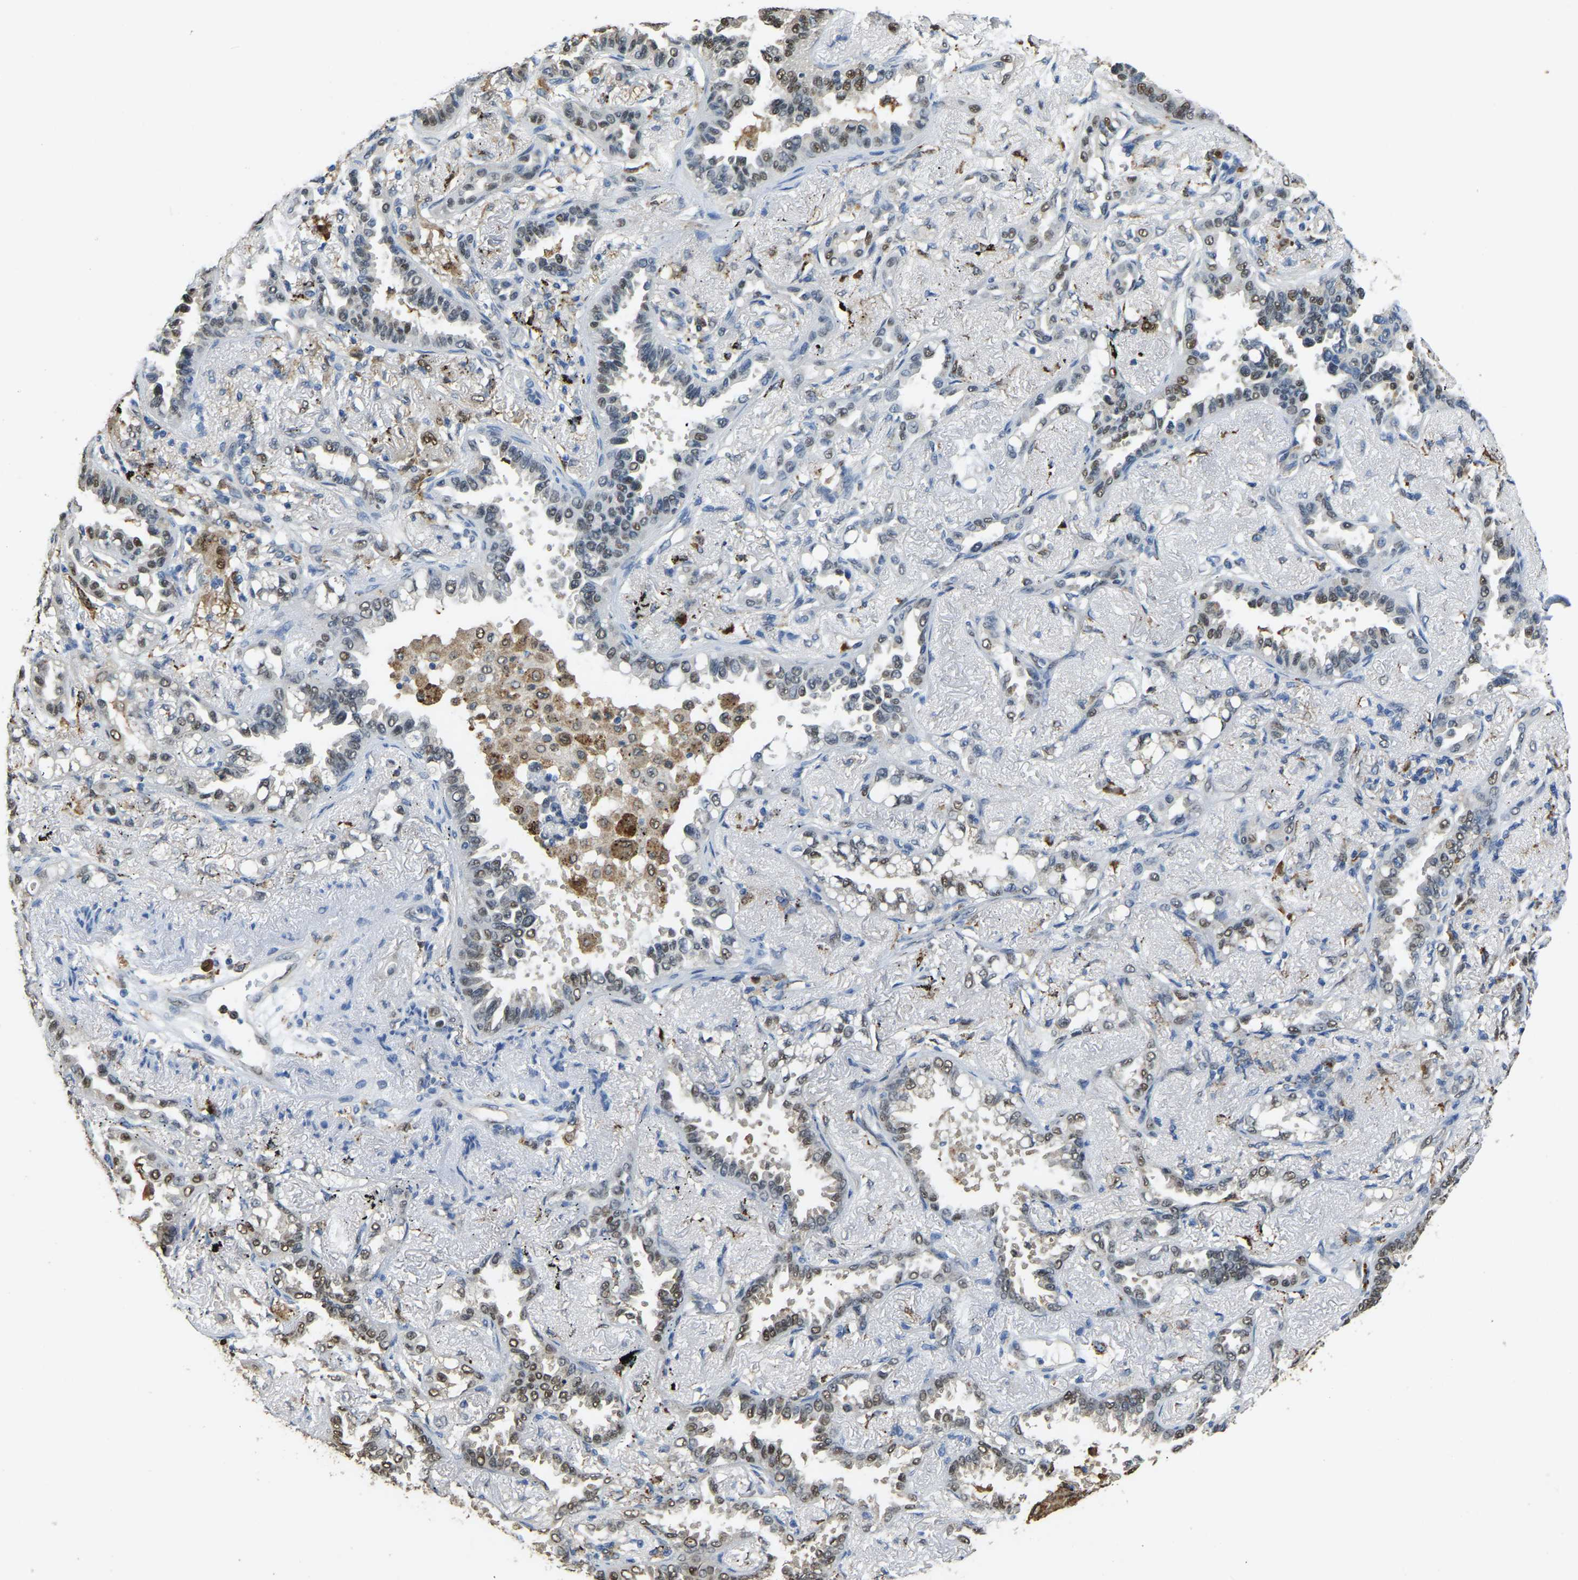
{"staining": {"intensity": "strong", "quantity": "25%-75%", "location": "nuclear"}, "tissue": "lung cancer", "cell_type": "Tumor cells", "image_type": "cancer", "snomed": [{"axis": "morphology", "description": "Adenocarcinoma, NOS"}, {"axis": "topography", "description": "Lung"}], "caption": "This image shows IHC staining of human adenocarcinoma (lung), with high strong nuclear staining in approximately 25%-75% of tumor cells.", "gene": "NANS", "patient": {"sex": "male", "age": 59}}